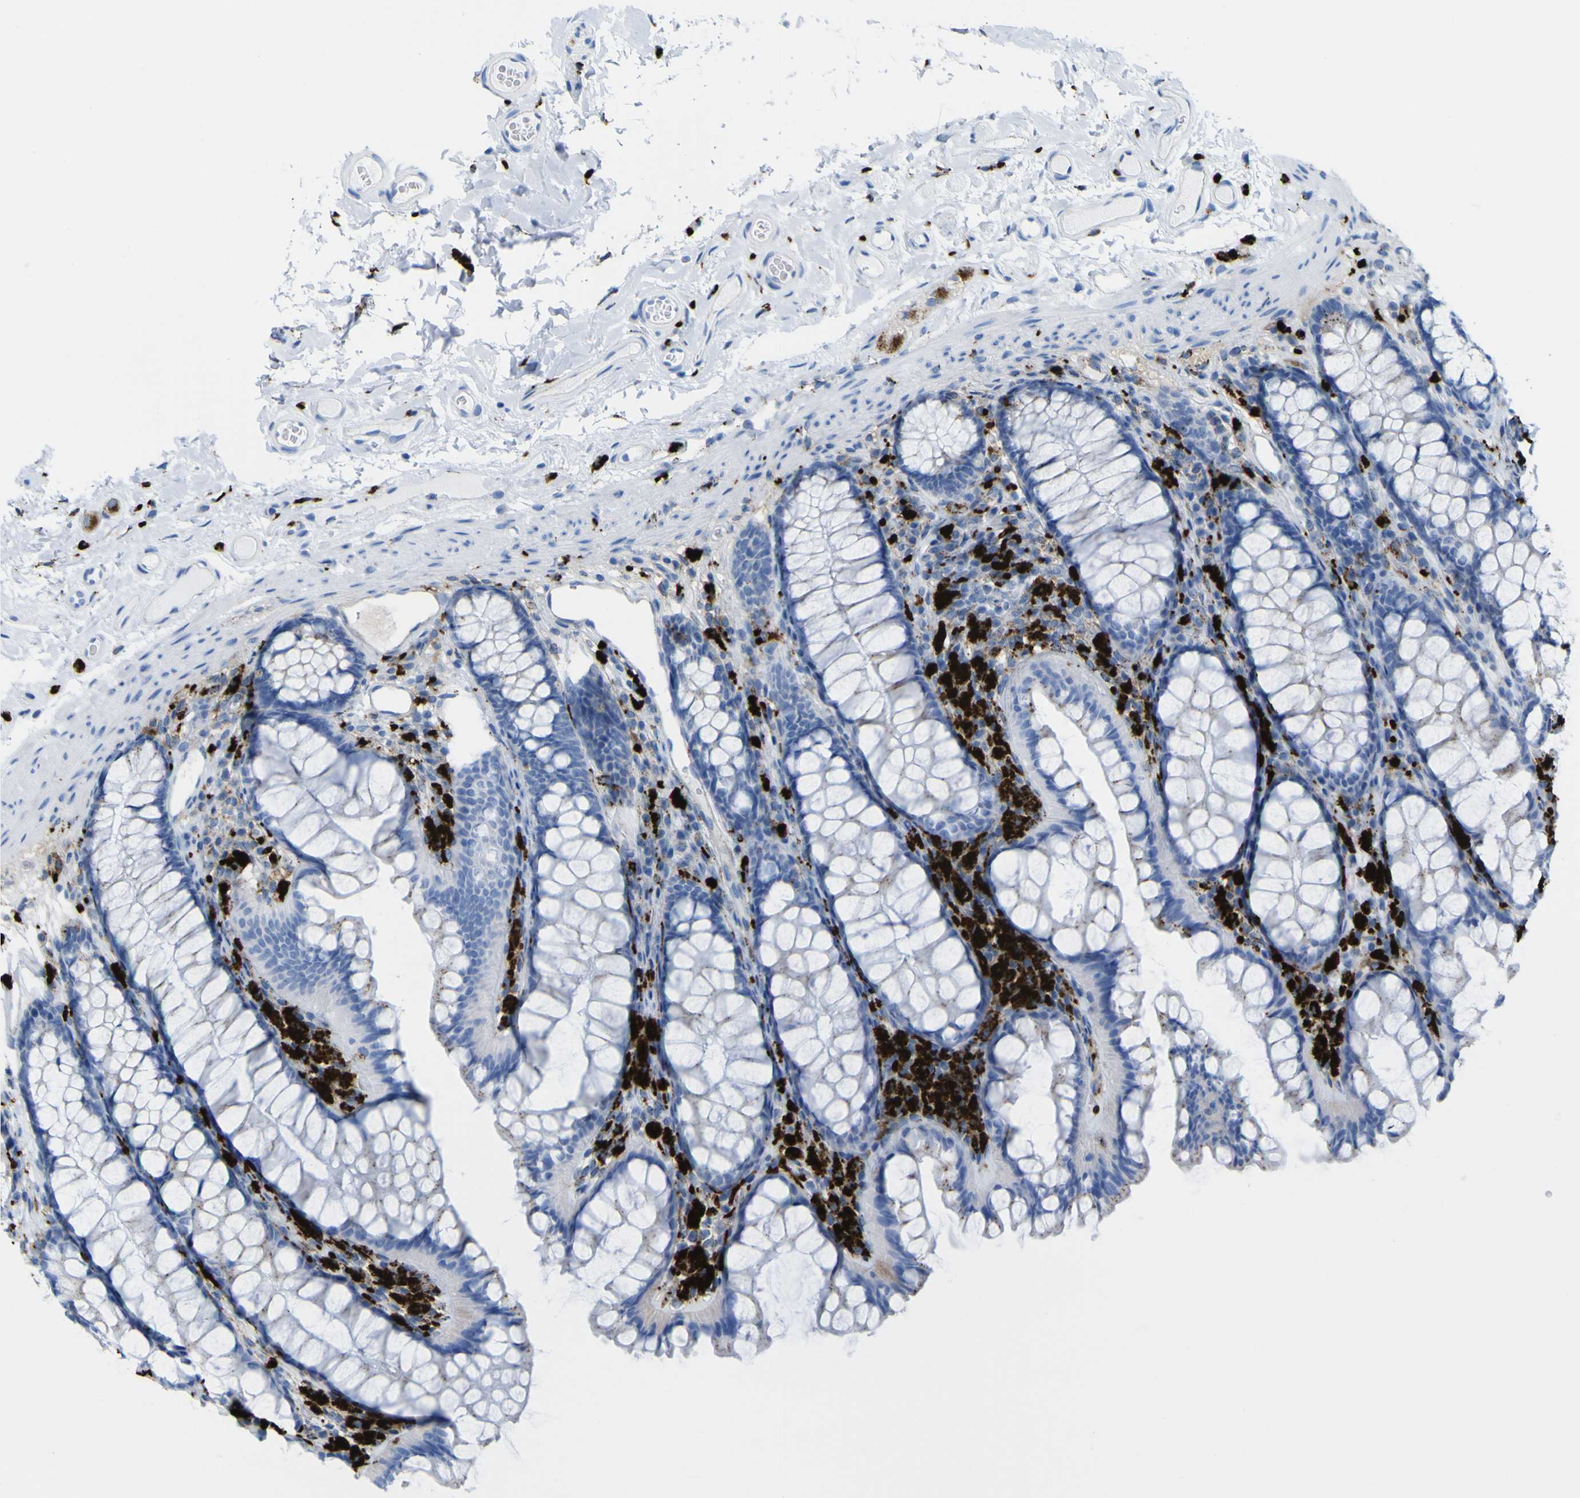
{"staining": {"intensity": "negative", "quantity": "none", "location": "none"}, "tissue": "colon", "cell_type": "Endothelial cells", "image_type": "normal", "snomed": [{"axis": "morphology", "description": "Normal tissue, NOS"}, {"axis": "topography", "description": "Colon"}], "caption": "High power microscopy histopathology image of an immunohistochemistry photomicrograph of unremarkable colon, revealing no significant positivity in endothelial cells.", "gene": "PLD3", "patient": {"sex": "female", "age": 55}}